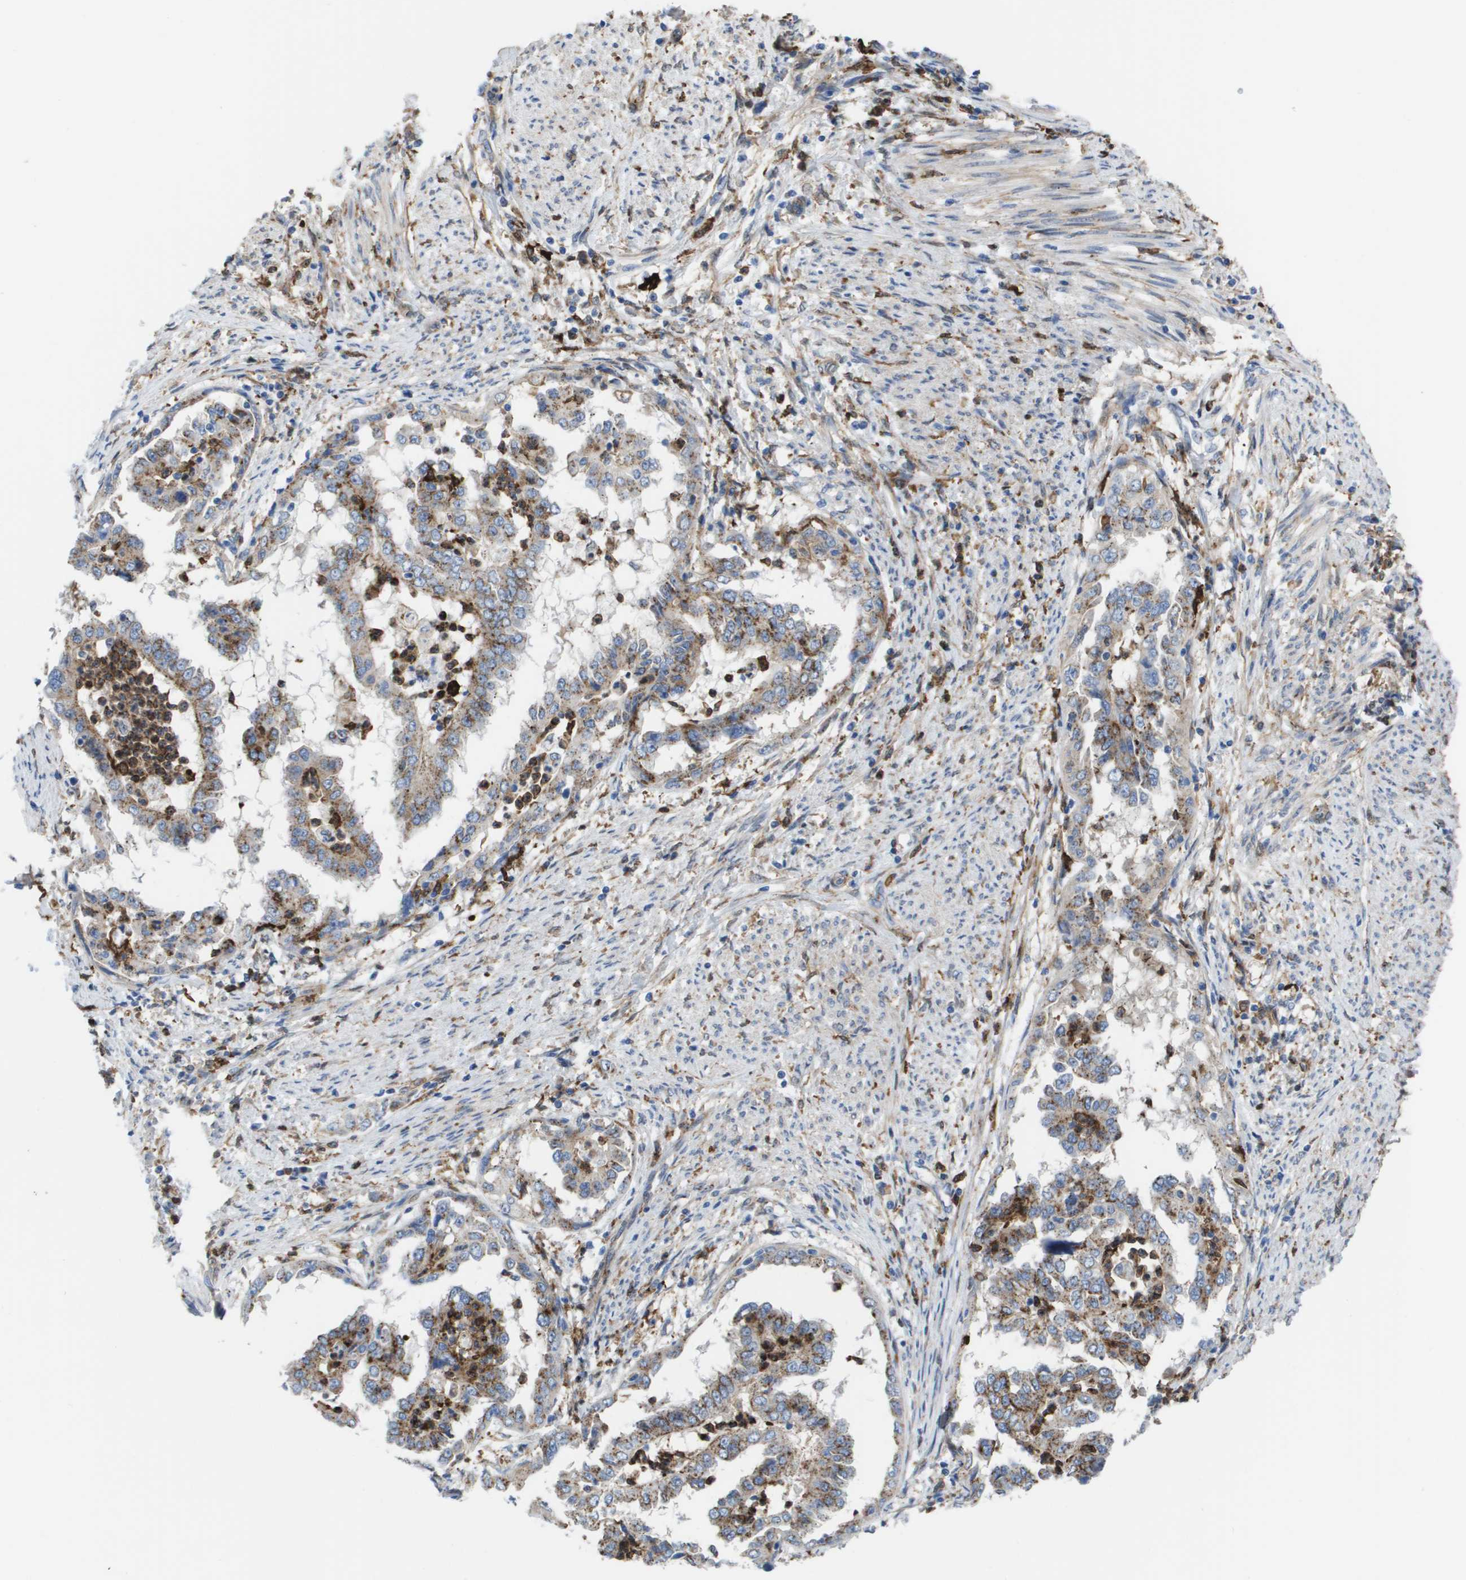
{"staining": {"intensity": "weak", "quantity": "25%-75%", "location": "cytoplasmic/membranous"}, "tissue": "endometrial cancer", "cell_type": "Tumor cells", "image_type": "cancer", "snomed": [{"axis": "morphology", "description": "Adenocarcinoma, NOS"}, {"axis": "topography", "description": "Endometrium"}], "caption": "Protein expression by immunohistochemistry reveals weak cytoplasmic/membranous expression in approximately 25%-75% of tumor cells in endometrial cancer (adenocarcinoma). The staining is performed using DAB brown chromogen to label protein expression. The nuclei are counter-stained blue using hematoxylin.", "gene": "SLC37A2", "patient": {"sex": "female", "age": 85}}